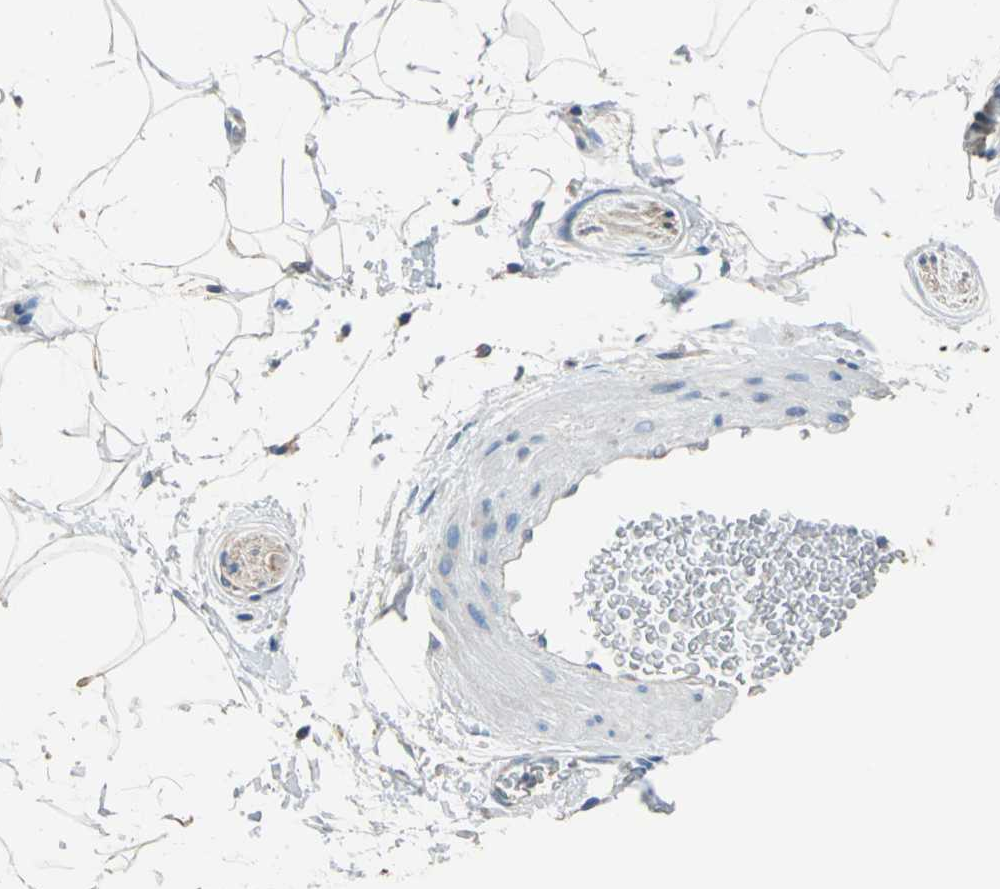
{"staining": {"intensity": "negative", "quantity": "none", "location": "none"}, "tissue": "adipose tissue", "cell_type": "Adipocytes", "image_type": "normal", "snomed": [{"axis": "morphology", "description": "Normal tissue, NOS"}, {"axis": "topography", "description": "Soft tissue"}], "caption": "A high-resolution micrograph shows IHC staining of normal adipose tissue, which demonstrates no significant staining in adipocytes. (DAB (3,3'-diaminobenzidine) IHC, high magnification).", "gene": "PRKCA", "patient": {"sex": "male", "age": 72}}